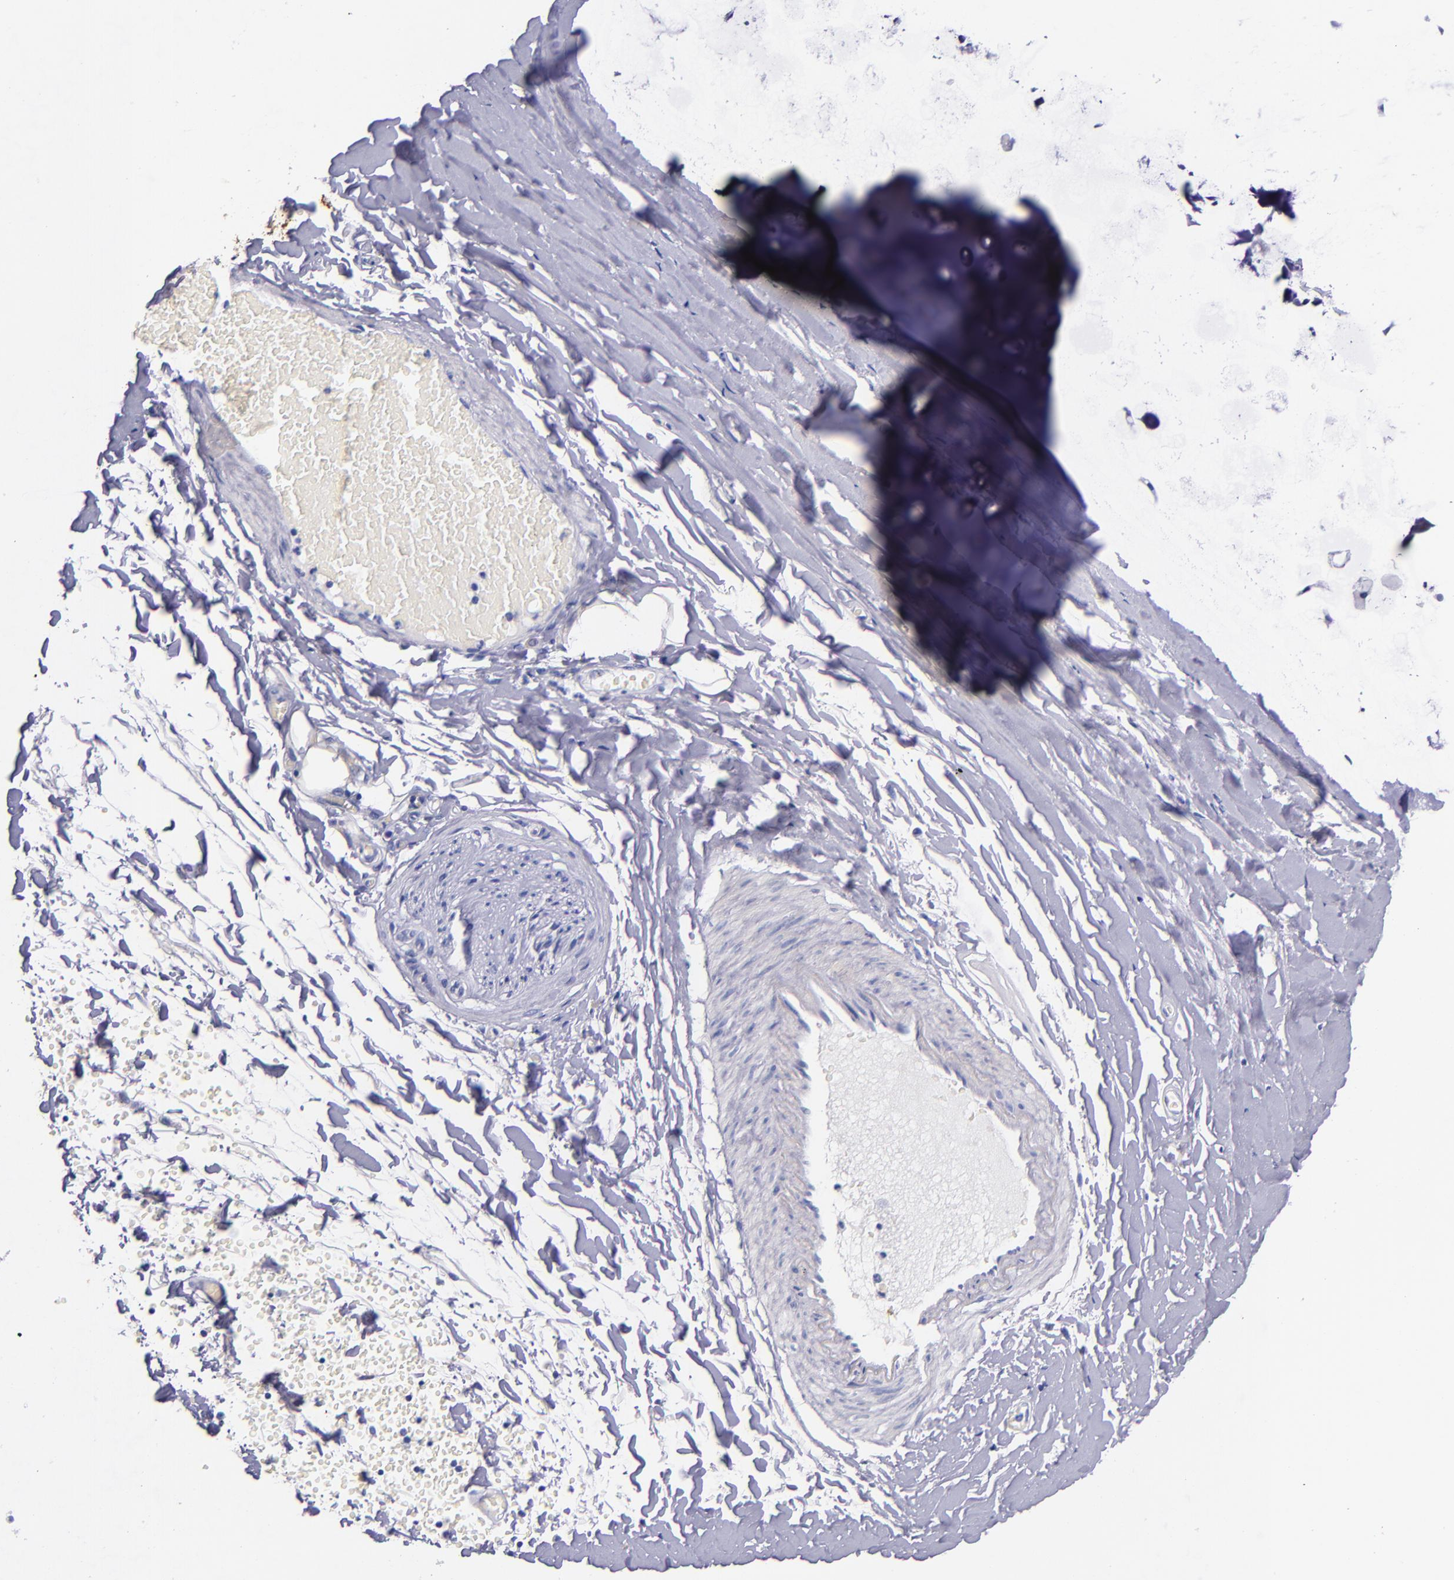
{"staining": {"intensity": "negative", "quantity": "none", "location": "none"}, "tissue": "adipose tissue", "cell_type": "Adipocytes", "image_type": "normal", "snomed": [{"axis": "morphology", "description": "Normal tissue, NOS"}, {"axis": "topography", "description": "Bronchus"}, {"axis": "topography", "description": "Lung"}], "caption": "A histopathology image of adipose tissue stained for a protein reveals no brown staining in adipocytes. Brightfield microscopy of IHC stained with DAB (brown) and hematoxylin (blue), captured at high magnification.", "gene": "SV2A", "patient": {"sex": "female", "age": 56}}